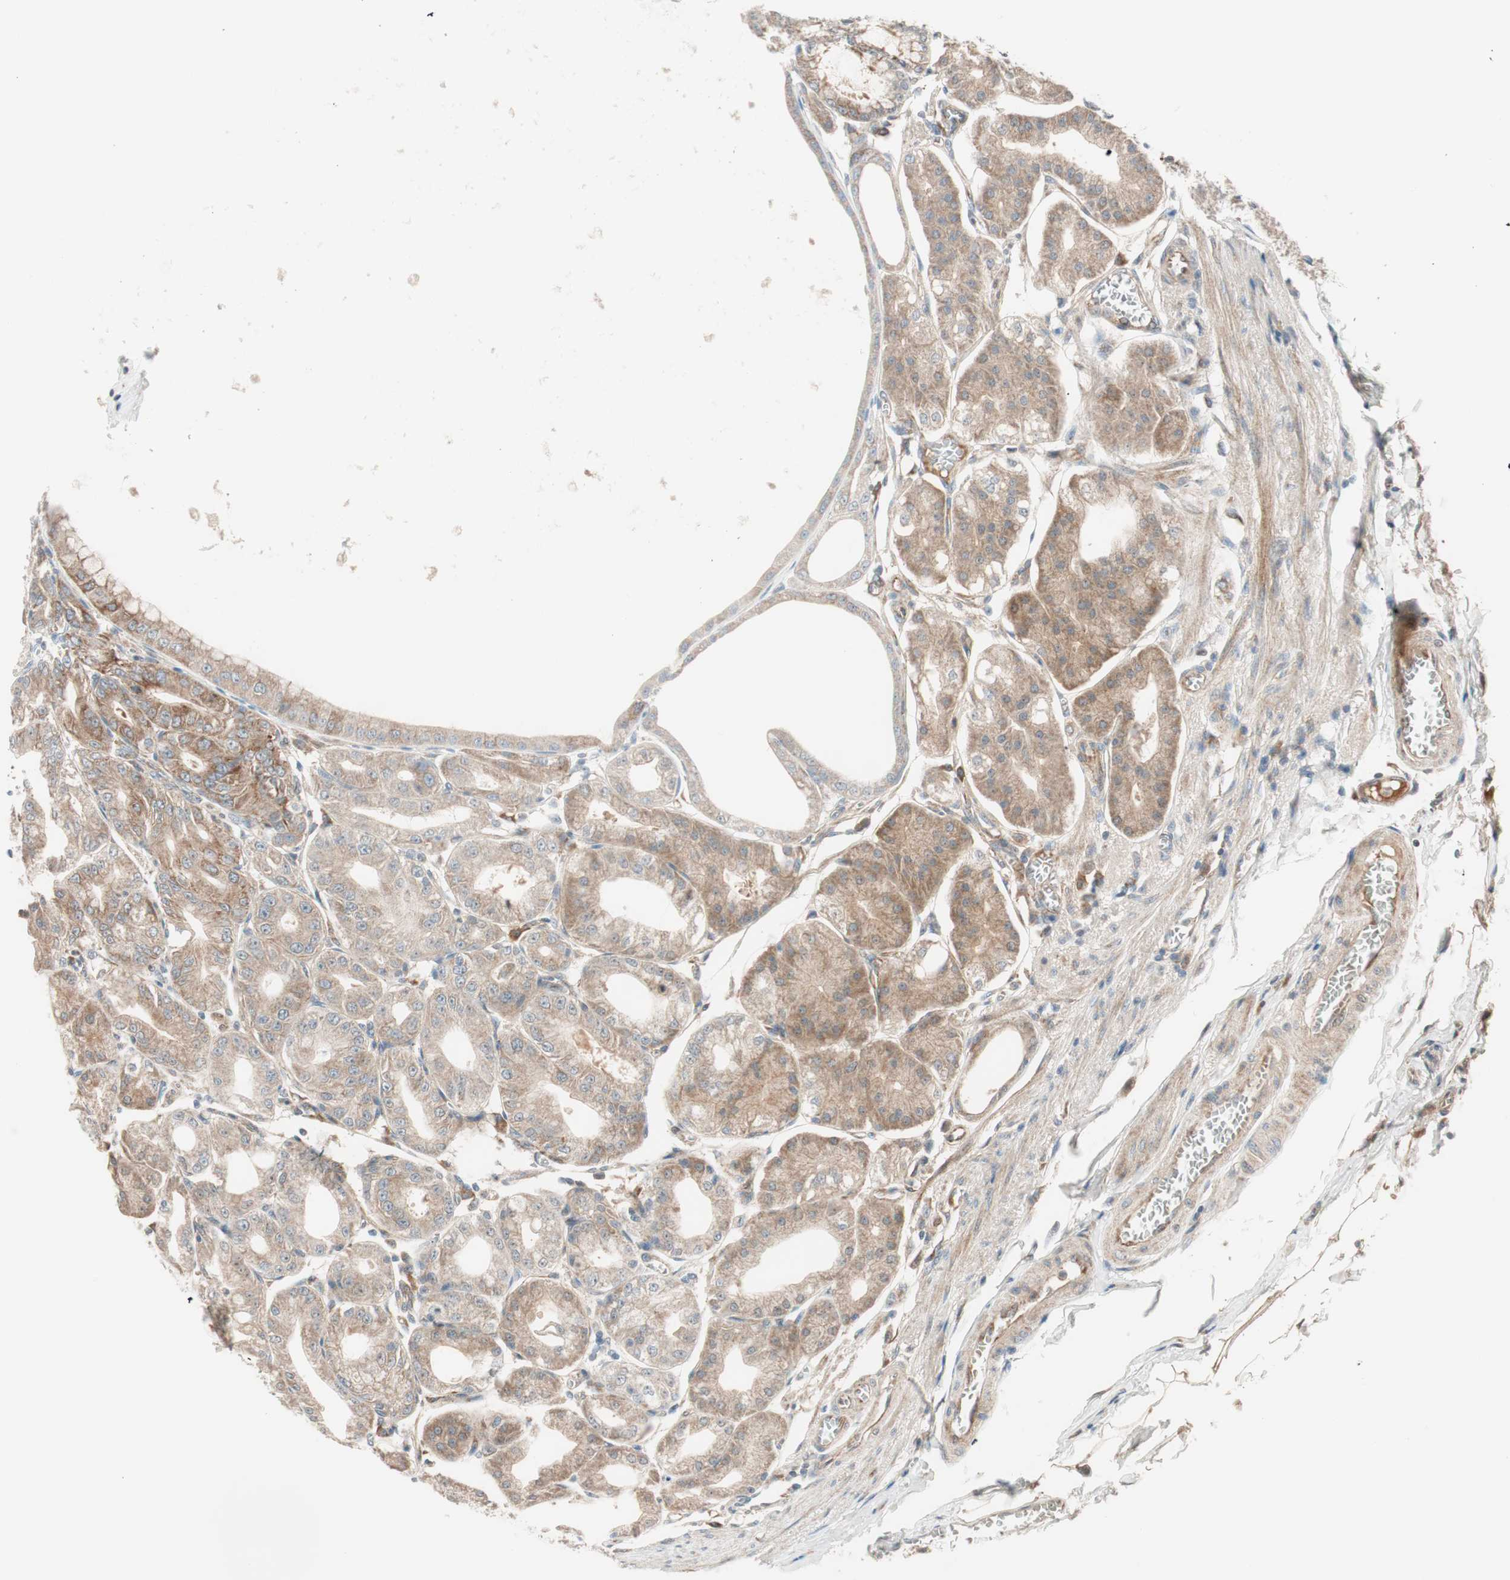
{"staining": {"intensity": "strong", "quantity": ">75%", "location": "cytoplasmic/membranous"}, "tissue": "stomach", "cell_type": "Glandular cells", "image_type": "normal", "snomed": [{"axis": "morphology", "description": "Normal tissue, NOS"}, {"axis": "topography", "description": "Stomach, lower"}], "caption": "Immunohistochemistry image of unremarkable stomach: stomach stained using immunohistochemistry (IHC) displays high levels of strong protein expression localized specifically in the cytoplasmic/membranous of glandular cells, appearing as a cytoplasmic/membranous brown color.", "gene": "ABI1", "patient": {"sex": "male", "age": 71}}